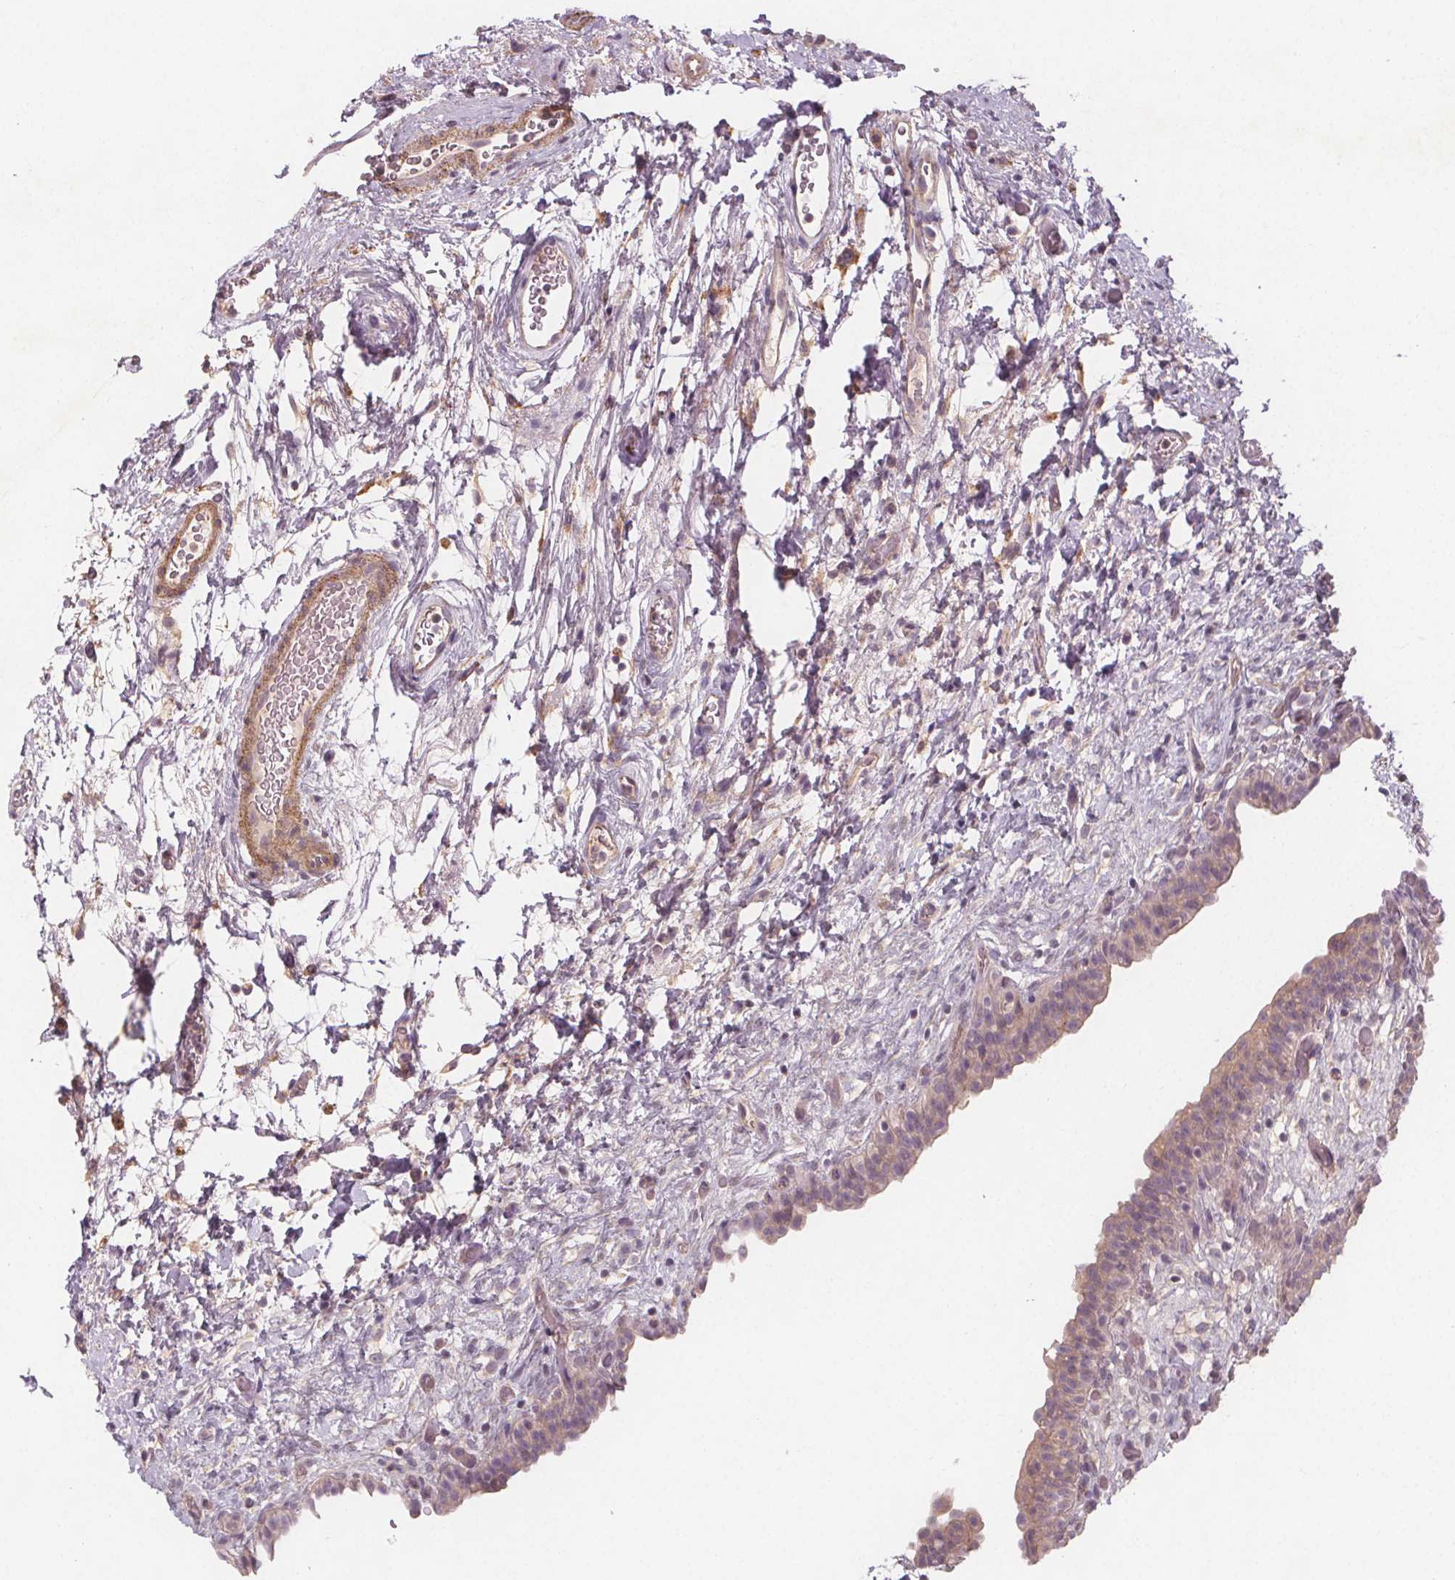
{"staining": {"intensity": "weak", "quantity": "<25%", "location": "cytoplasmic/membranous"}, "tissue": "urinary bladder", "cell_type": "Urothelial cells", "image_type": "normal", "snomed": [{"axis": "morphology", "description": "Normal tissue, NOS"}, {"axis": "topography", "description": "Urinary bladder"}], "caption": "High magnification brightfield microscopy of benign urinary bladder stained with DAB (brown) and counterstained with hematoxylin (blue): urothelial cells show no significant positivity.", "gene": "VNN1", "patient": {"sex": "male", "age": 69}}